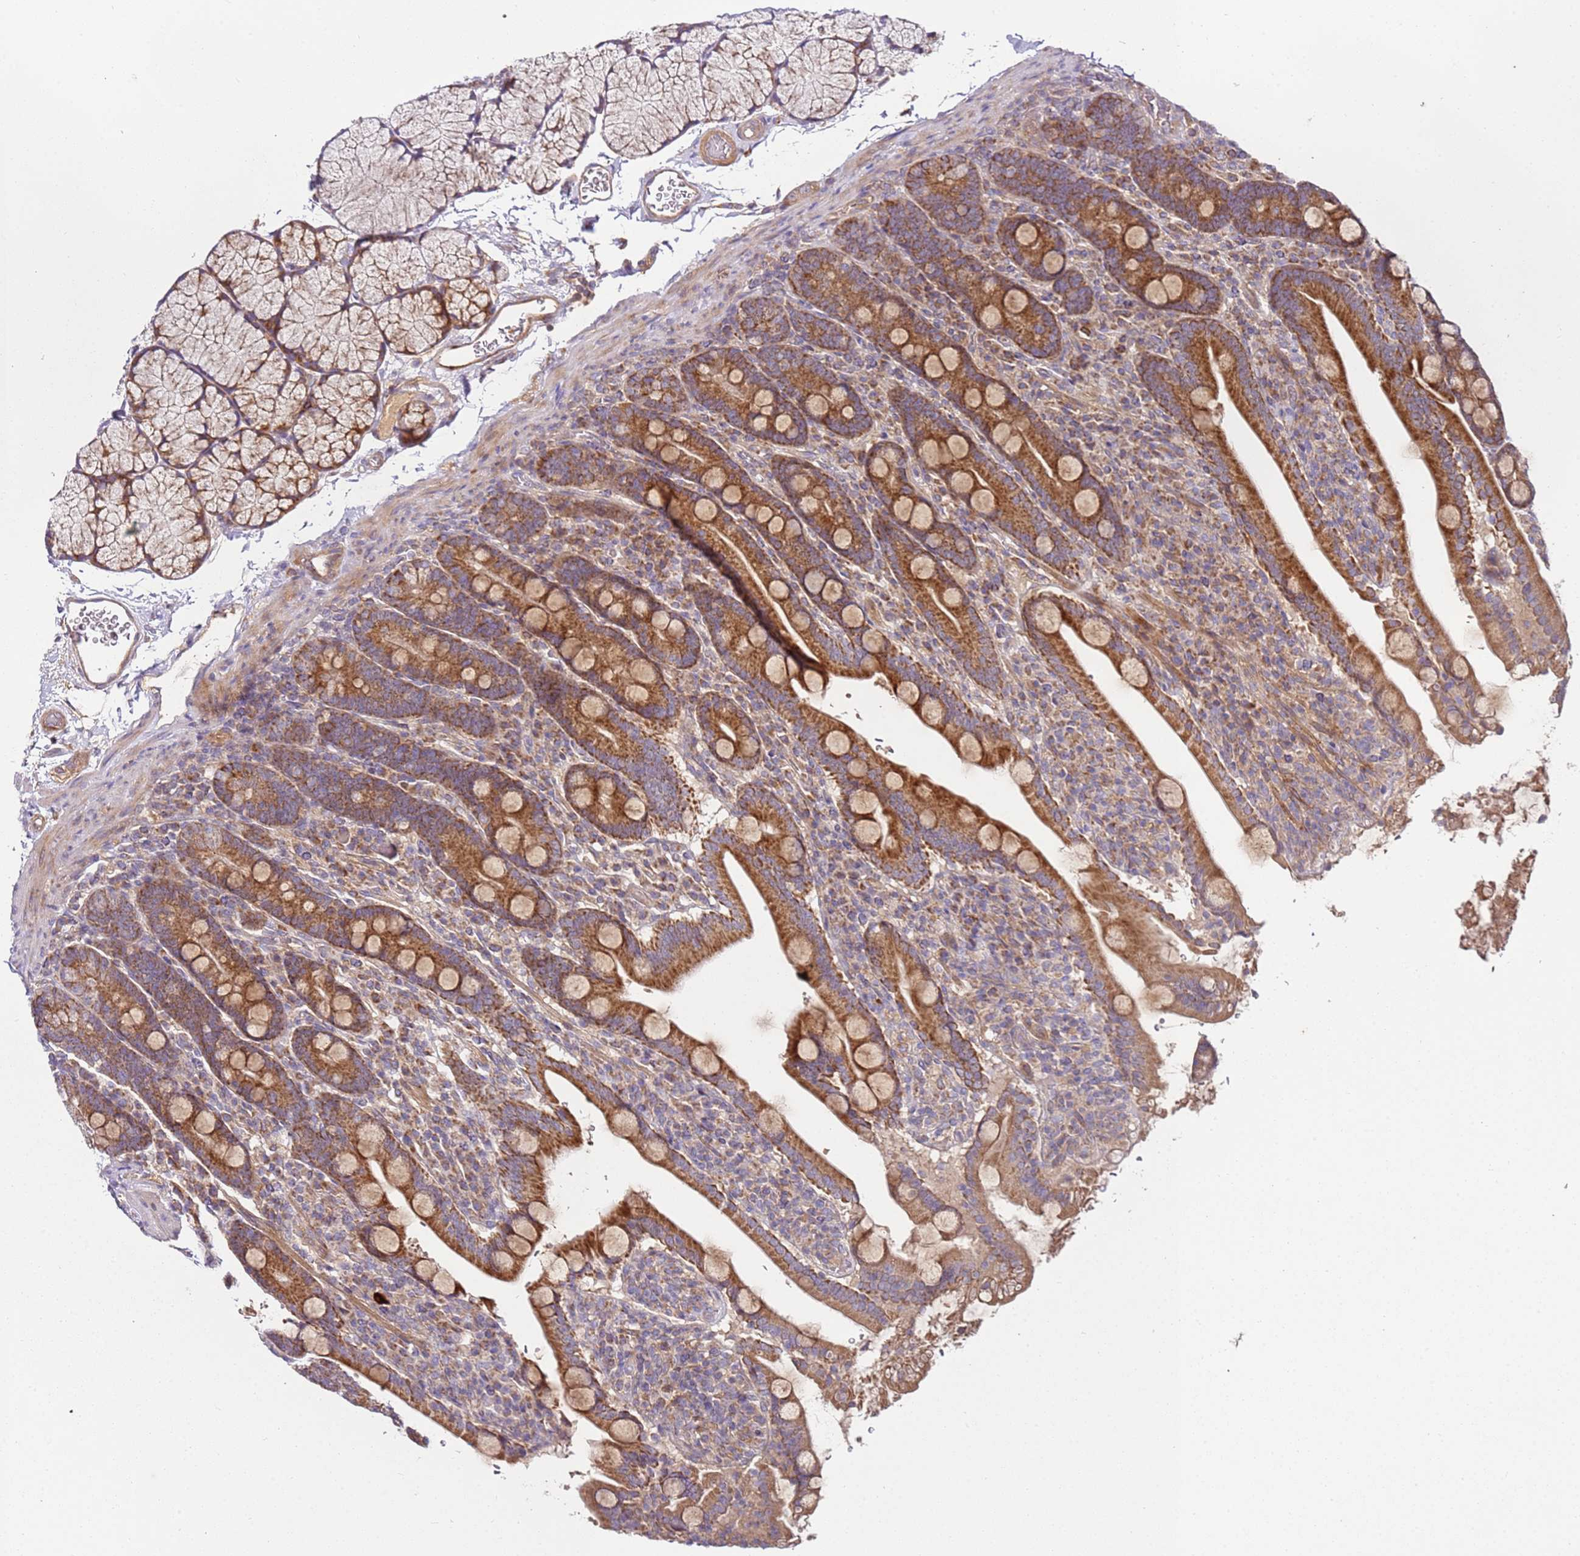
{"staining": {"intensity": "strong", "quantity": ">75%", "location": "cytoplasmic/membranous"}, "tissue": "duodenum", "cell_type": "Glandular cells", "image_type": "normal", "snomed": [{"axis": "morphology", "description": "Normal tissue, NOS"}, {"axis": "topography", "description": "Duodenum"}], "caption": "Protein staining shows strong cytoplasmic/membranous staining in approximately >75% of glandular cells in benign duodenum. (Stains: DAB (3,3'-diaminobenzidine) in brown, nuclei in blue, Microscopy: brightfield microscopy at high magnification).", "gene": "KRTAP21", "patient": {"sex": "male", "age": 35}}